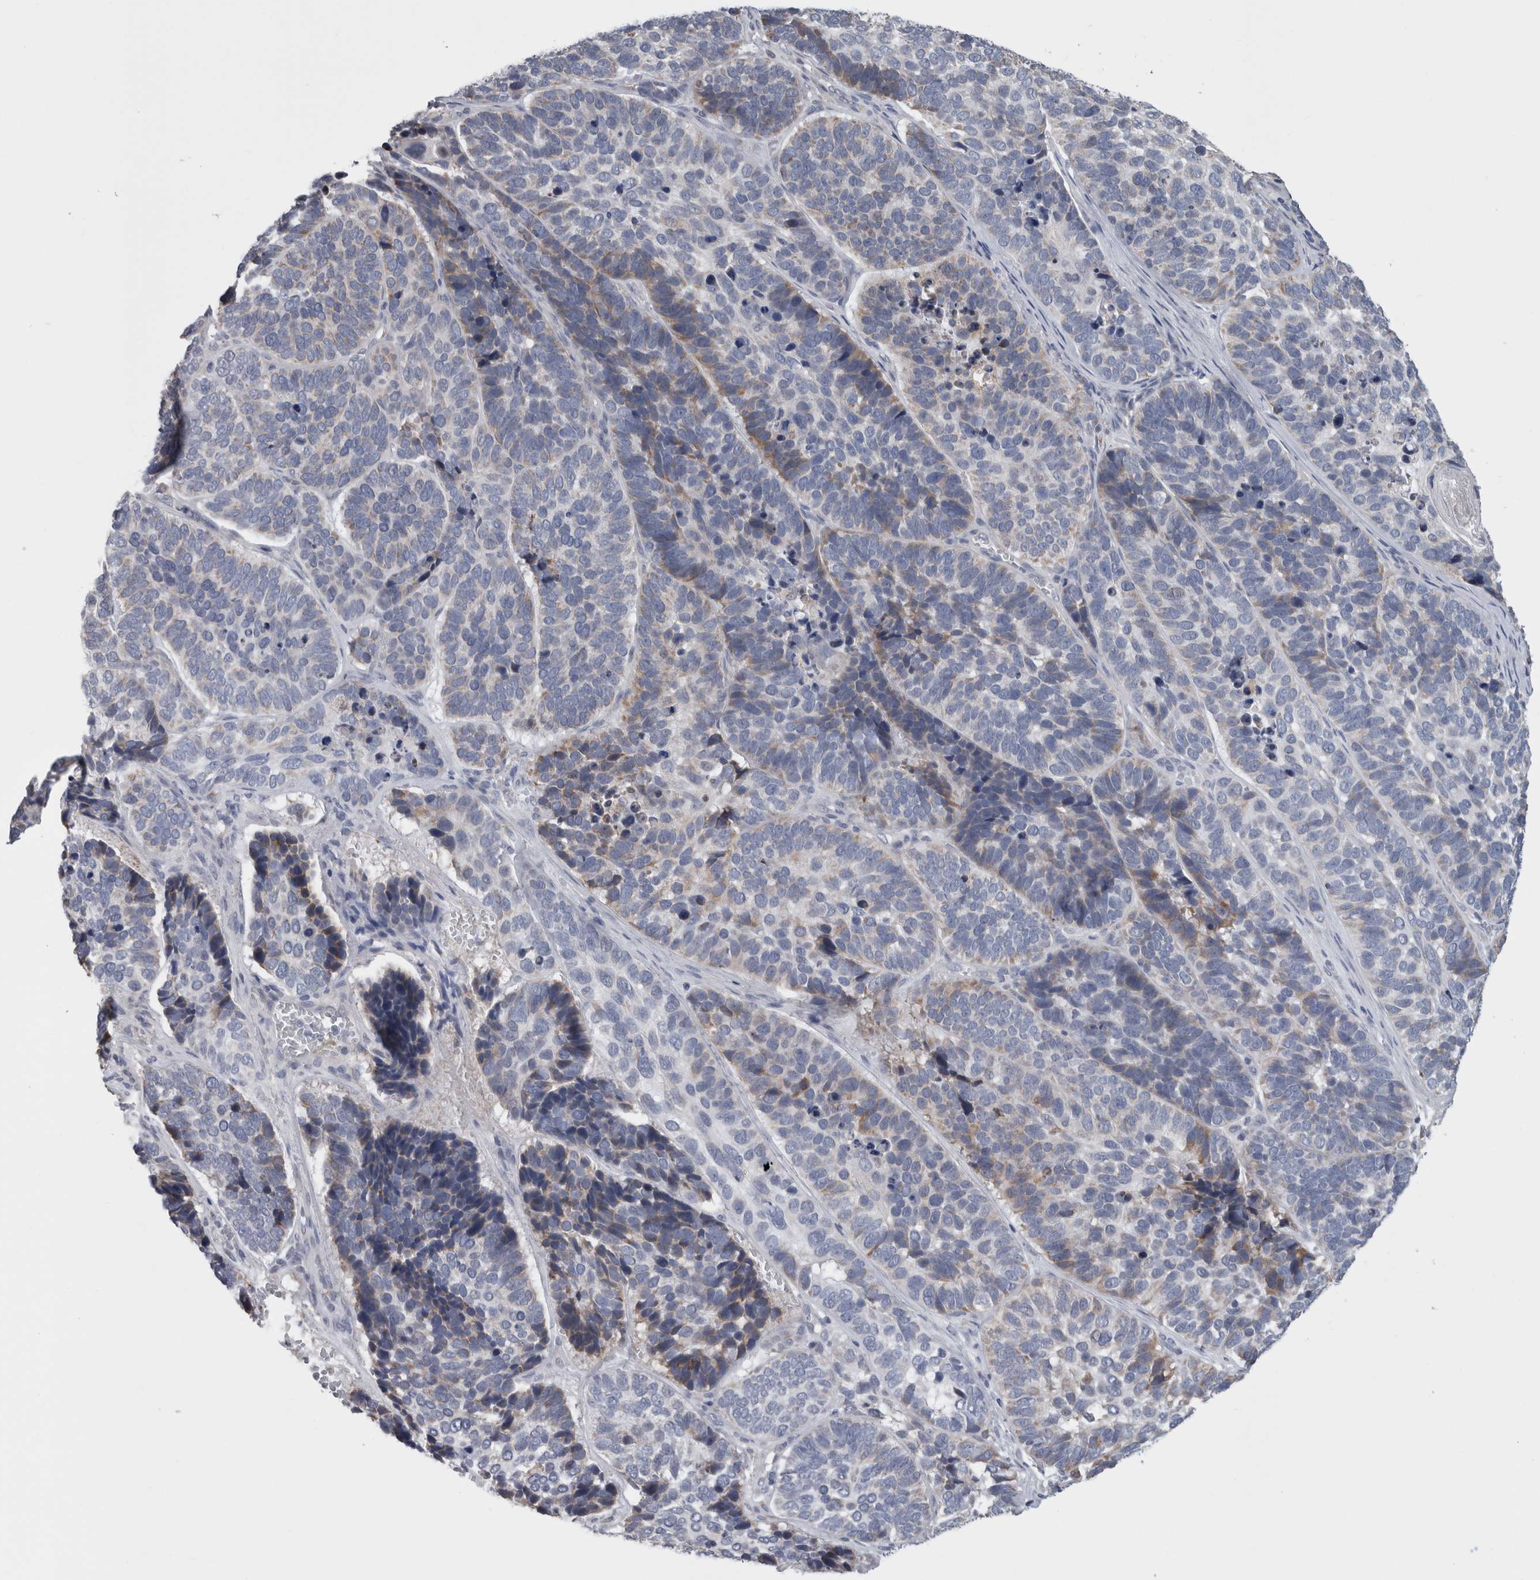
{"staining": {"intensity": "weak", "quantity": "<25%", "location": "cytoplasmic/membranous"}, "tissue": "skin cancer", "cell_type": "Tumor cells", "image_type": "cancer", "snomed": [{"axis": "morphology", "description": "Basal cell carcinoma"}, {"axis": "topography", "description": "Skin"}], "caption": "Immunohistochemistry histopathology image of neoplastic tissue: basal cell carcinoma (skin) stained with DAB shows no significant protein staining in tumor cells. (Brightfield microscopy of DAB immunohistochemistry (IHC) at high magnification).", "gene": "GDAP1", "patient": {"sex": "male", "age": 62}}